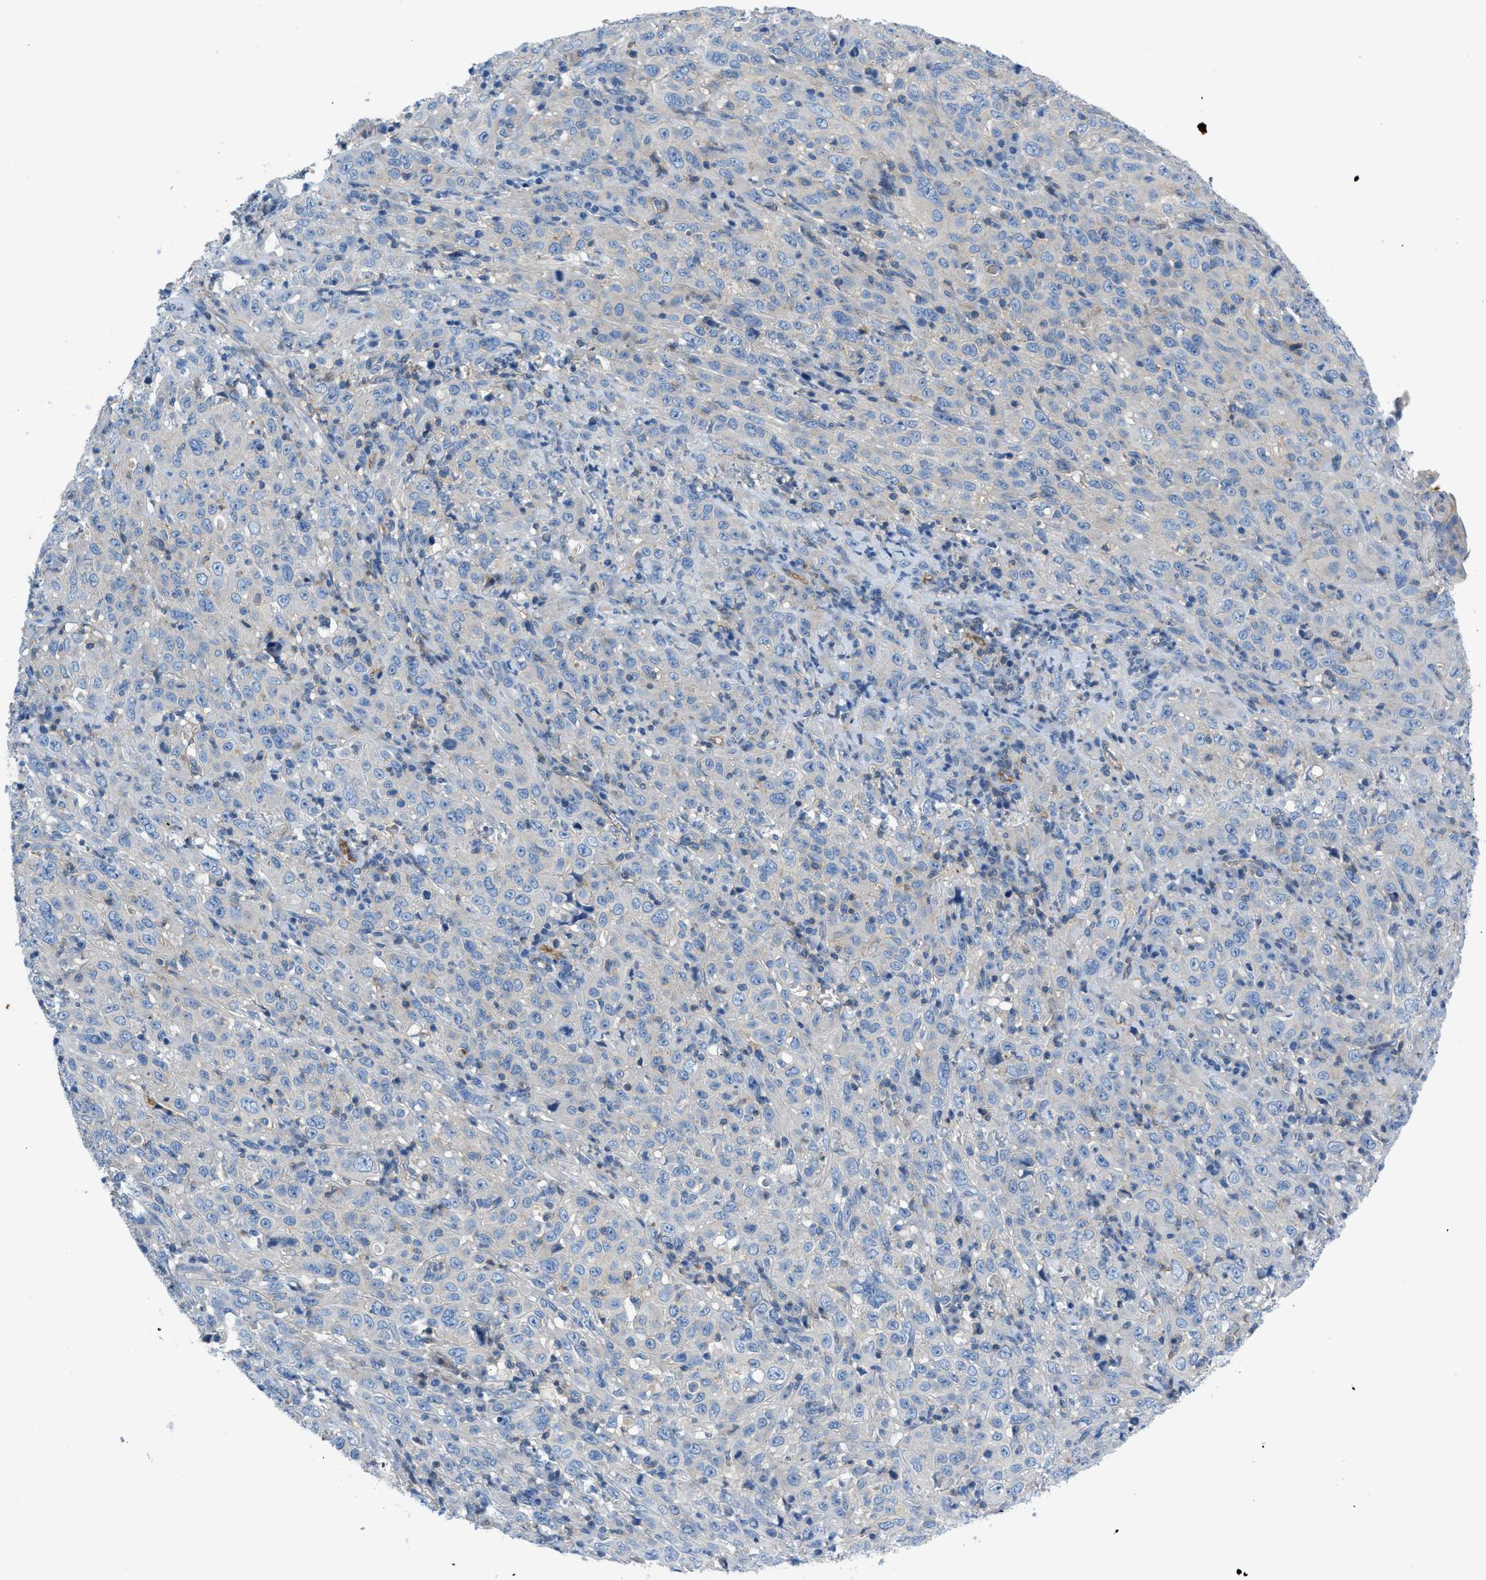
{"staining": {"intensity": "negative", "quantity": "none", "location": "none"}, "tissue": "cervical cancer", "cell_type": "Tumor cells", "image_type": "cancer", "snomed": [{"axis": "morphology", "description": "Squamous cell carcinoma, NOS"}, {"axis": "topography", "description": "Cervix"}], "caption": "DAB immunohistochemical staining of human cervical cancer shows no significant staining in tumor cells.", "gene": "ORAI1", "patient": {"sex": "female", "age": 46}}